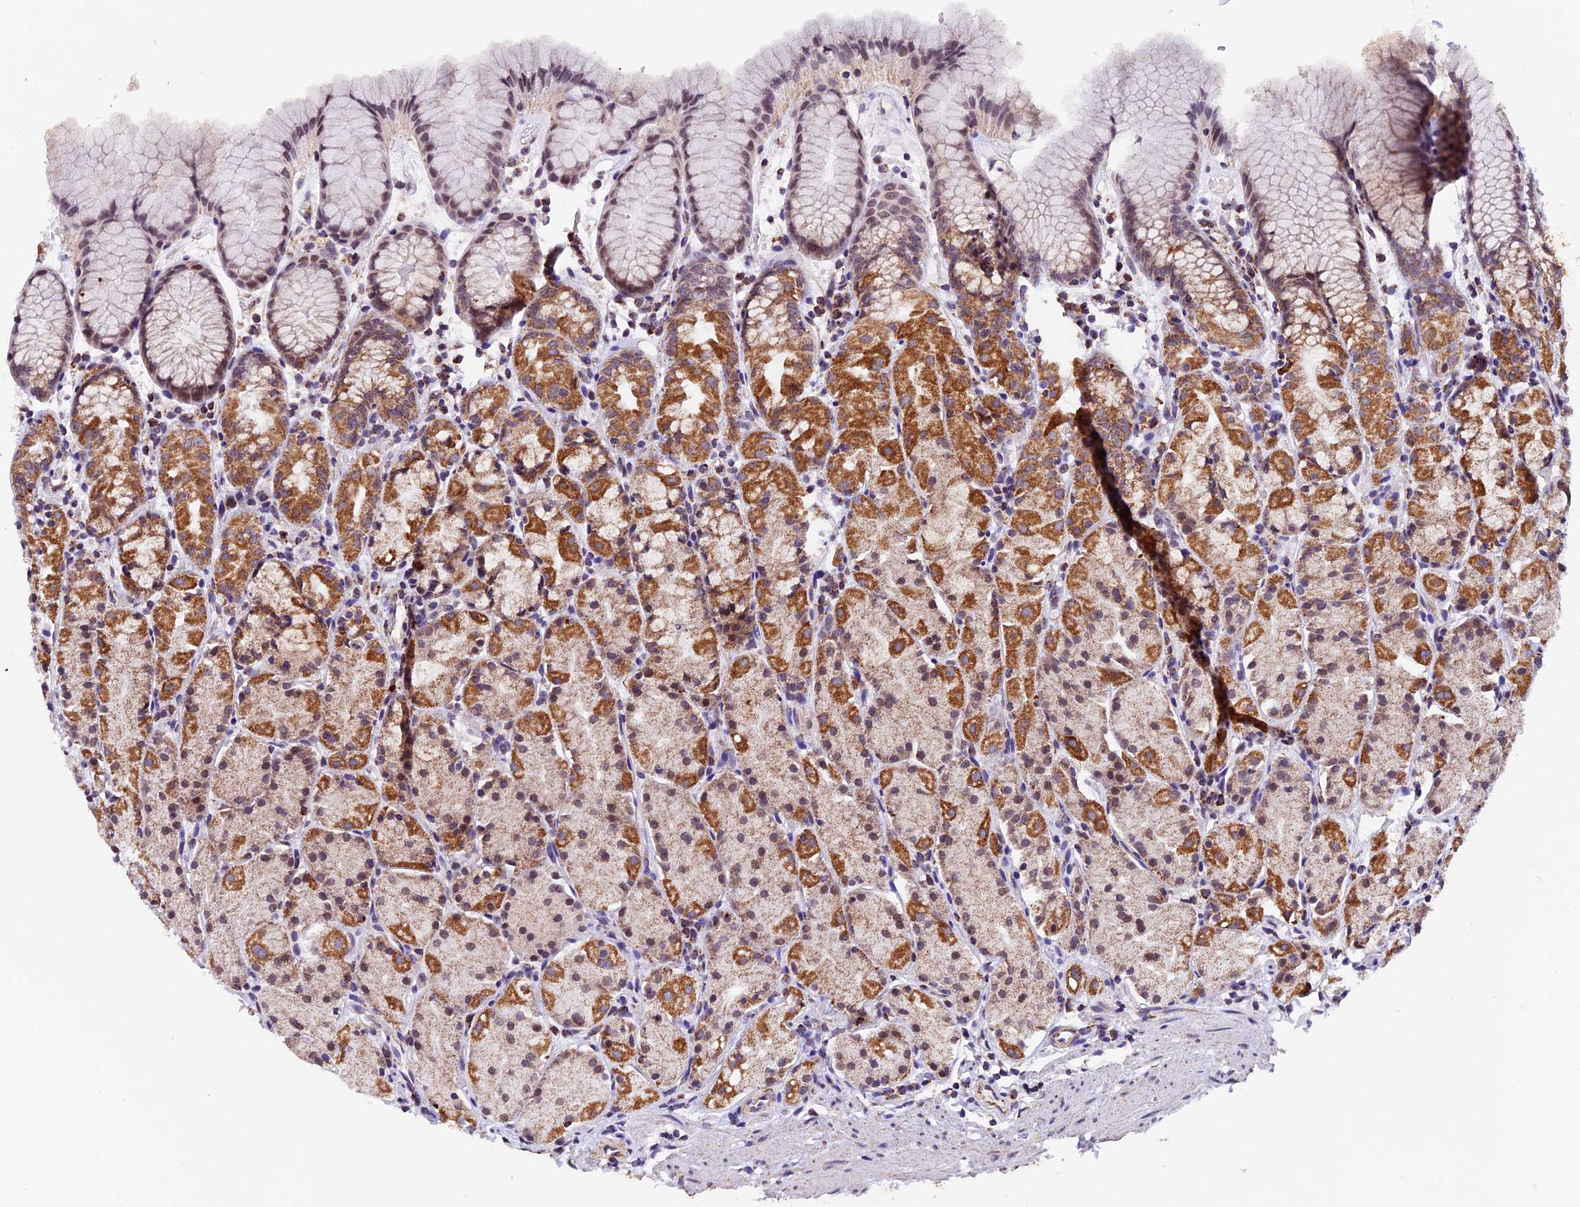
{"staining": {"intensity": "moderate", "quantity": "25%-75%", "location": "cytoplasmic/membranous"}, "tissue": "stomach", "cell_type": "Glandular cells", "image_type": "normal", "snomed": [{"axis": "morphology", "description": "Normal tissue, NOS"}, {"axis": "topography", "description": "Stomach, upper"}], "caption": "A photomicrograph showing moderate cytoplasmic/membranous staining in about 25%-75% of glandular cells in normal stomach, as visualized by brown immunohistochemical staining.", "gene": "TFAM", "patient": {"sex": "male", "age": 47}}